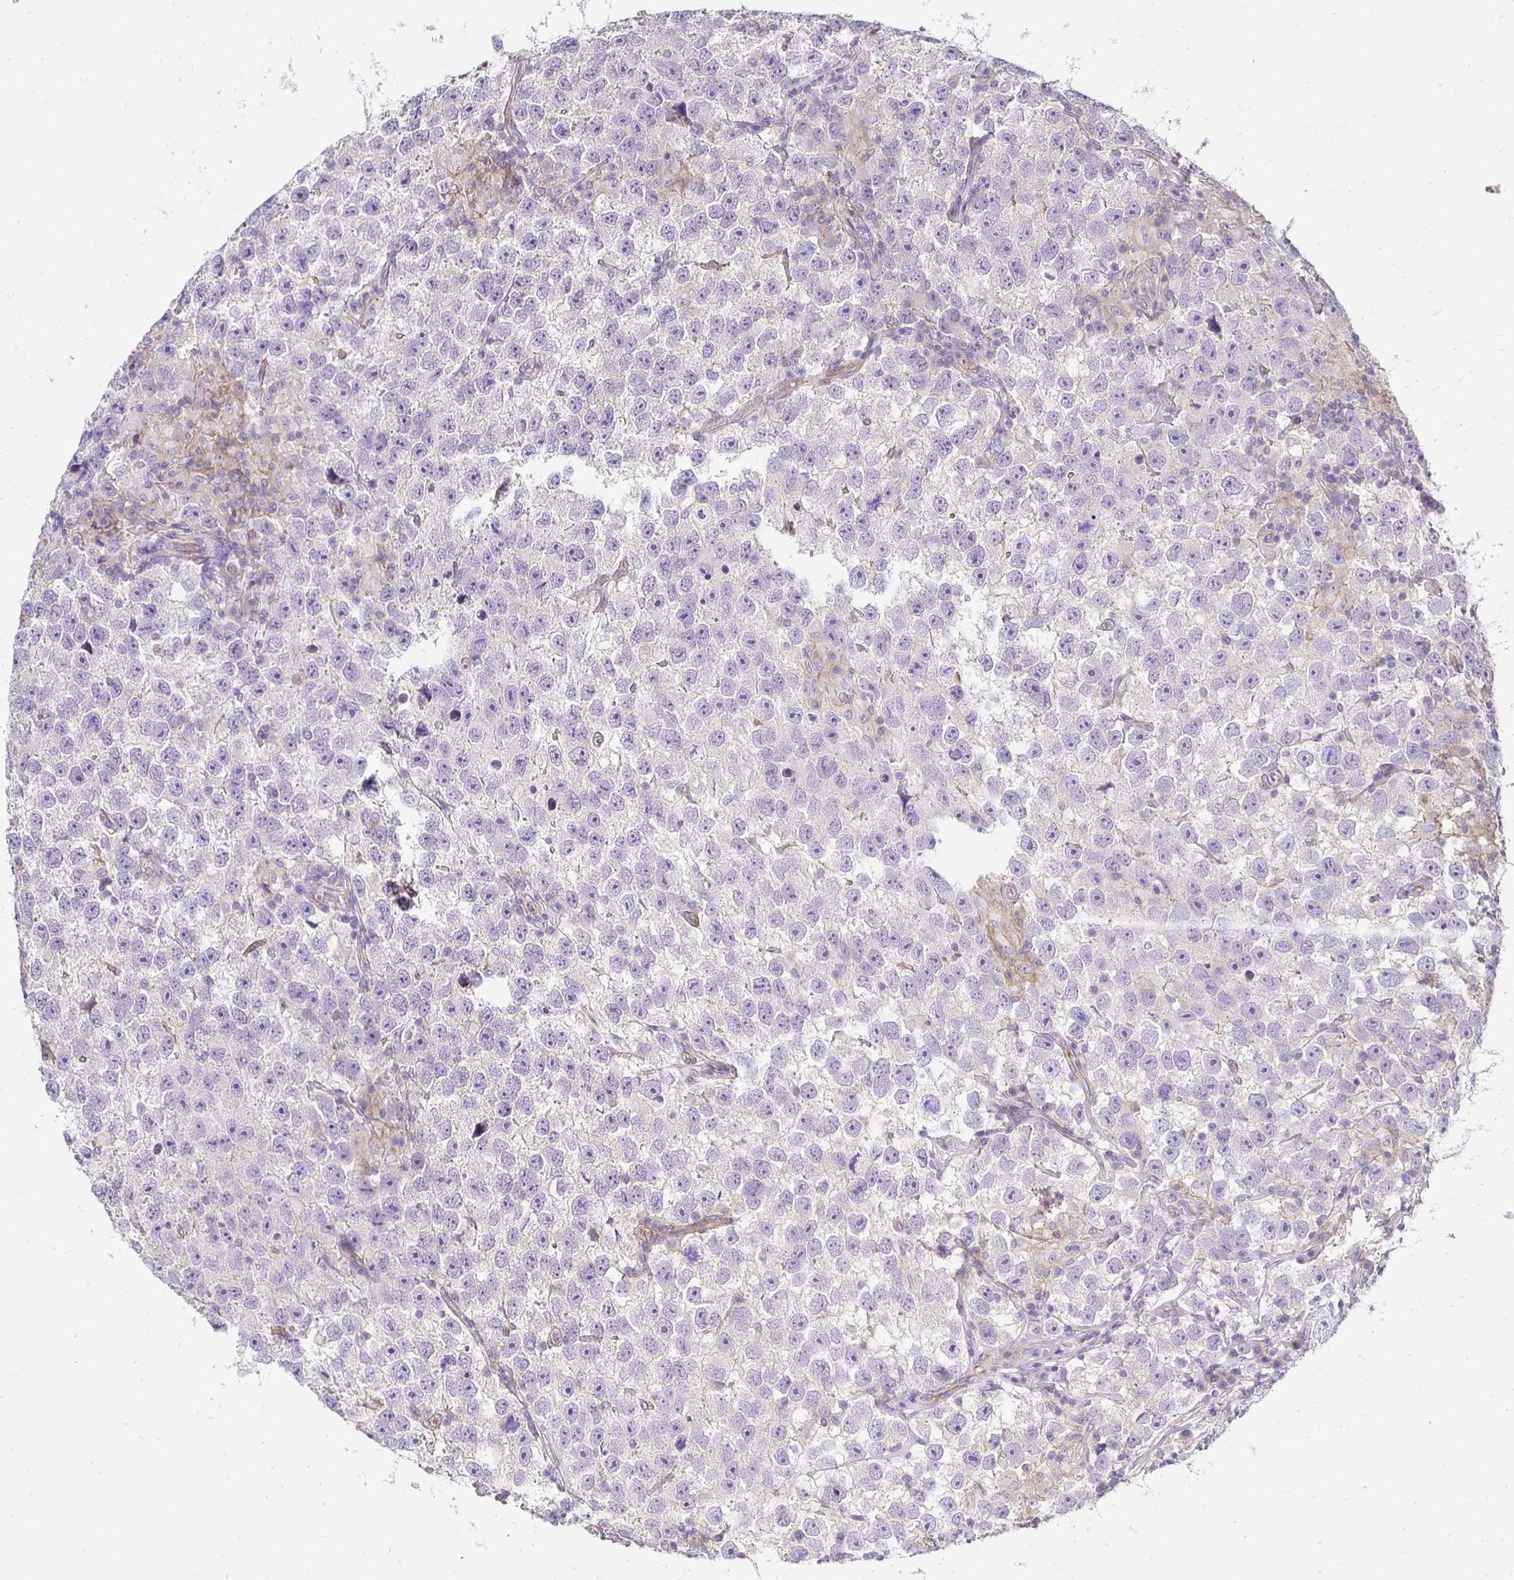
{"staining": {"intensity": "negative", "quantity": "none", "location": "none"}, "tissue": "testis cancer", "cell_type": "Tumor cells", "image_type": "cancer", "snomed": [{"axis": "morphology", "description": "Seminoma, NOS"}, {"axis": "topography", "description": "Testis"}], "caption": "Tumor cells are negative for protein expression in human testis cancer.", "gene": "SLC9A1", "patient": {"sex": "male", "age": 26}}